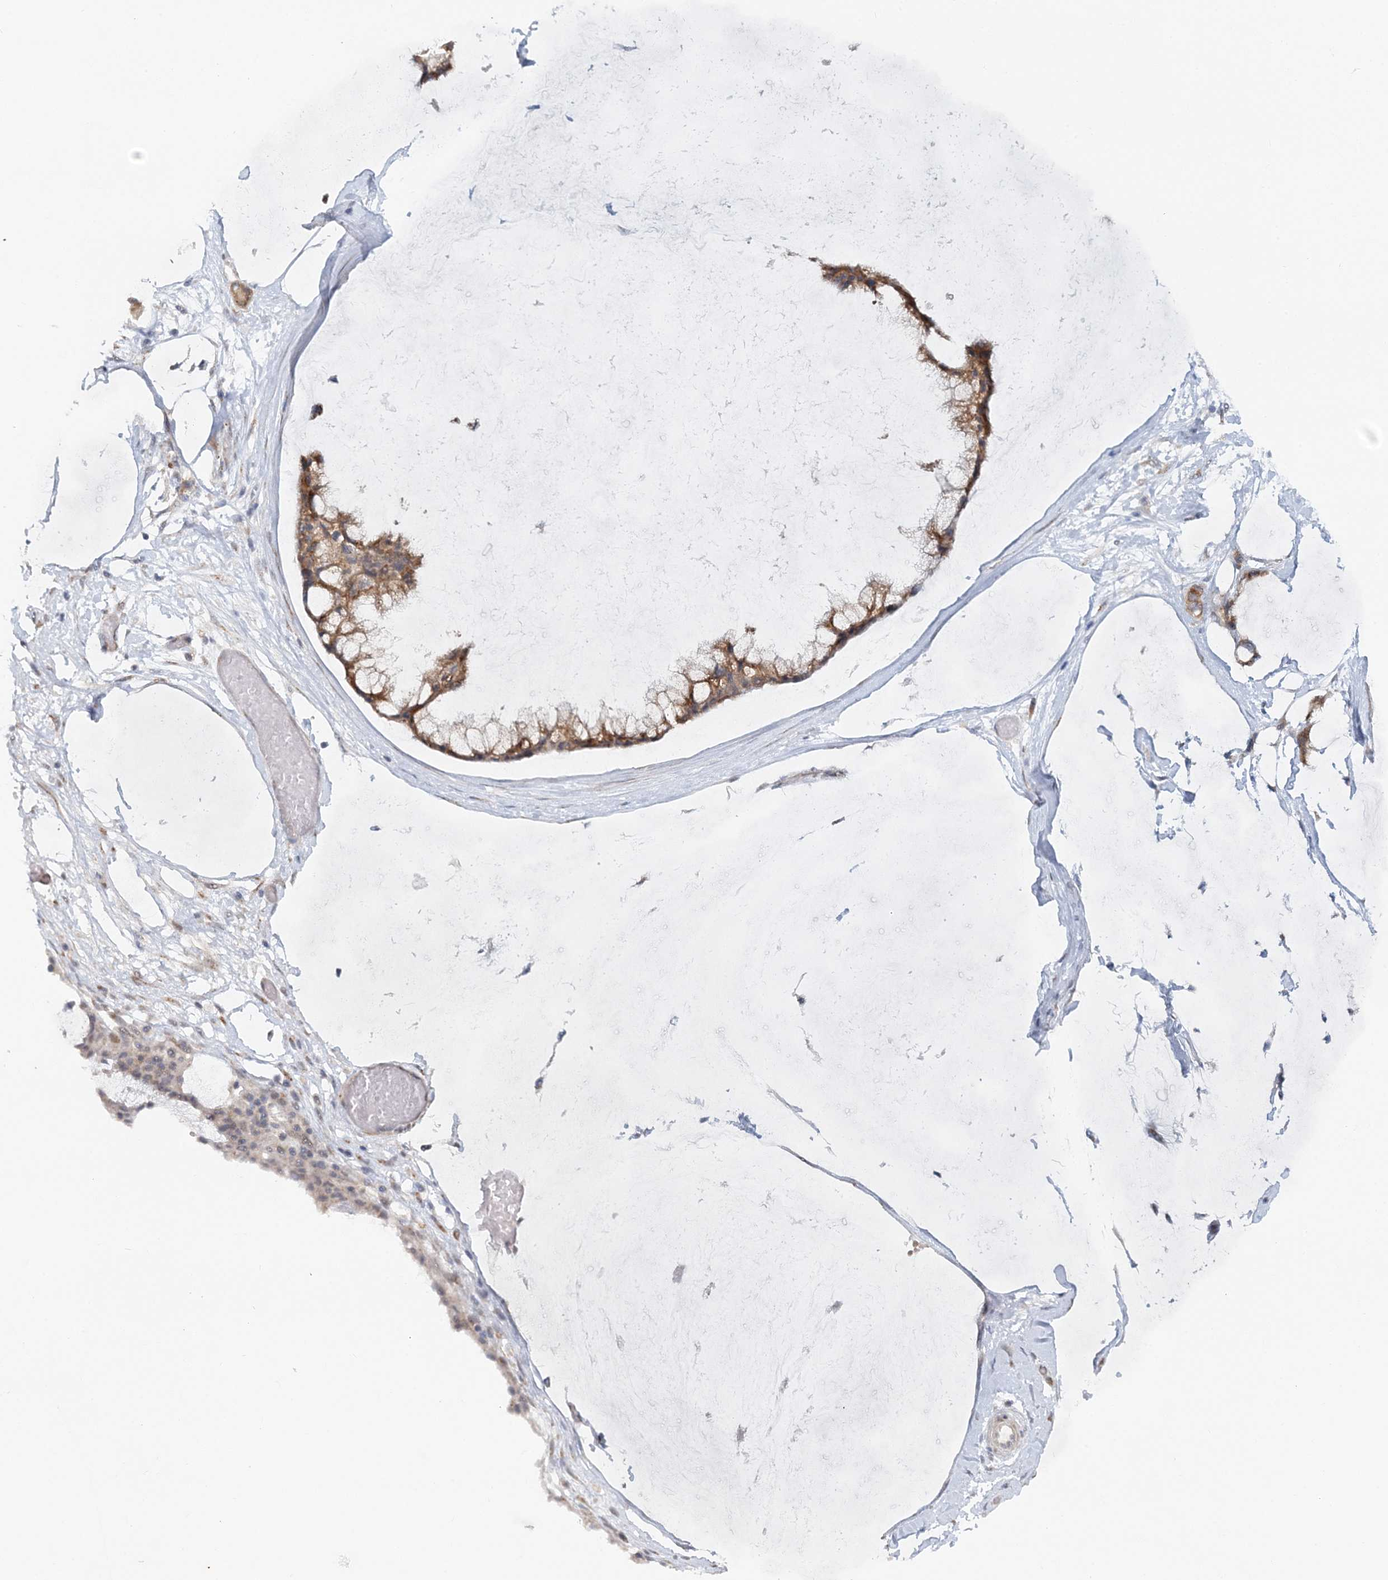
{"staining": {"intensity": "moderate", "quantity": ">75%", "location": "cytoplasmic/membranous"}, "tissue": "ovarian cancer", "cell_type": "Tumor cells", "image_type": "cancer", "snomed": [{"axis": "morphology", "description": "Cystadenocarcinoma, mucinous, NOS"}, {"axis": "topography", "description": "Ovary"}], "caption": "Immunohistochemistry (IHC) of ovarian cancer displays medium levels of moderate cytoplasmic/membranous staining in approximately >75% of tumor cells.", "gene": "RNF150", "patient": {"sex": "female", "age": 39}}